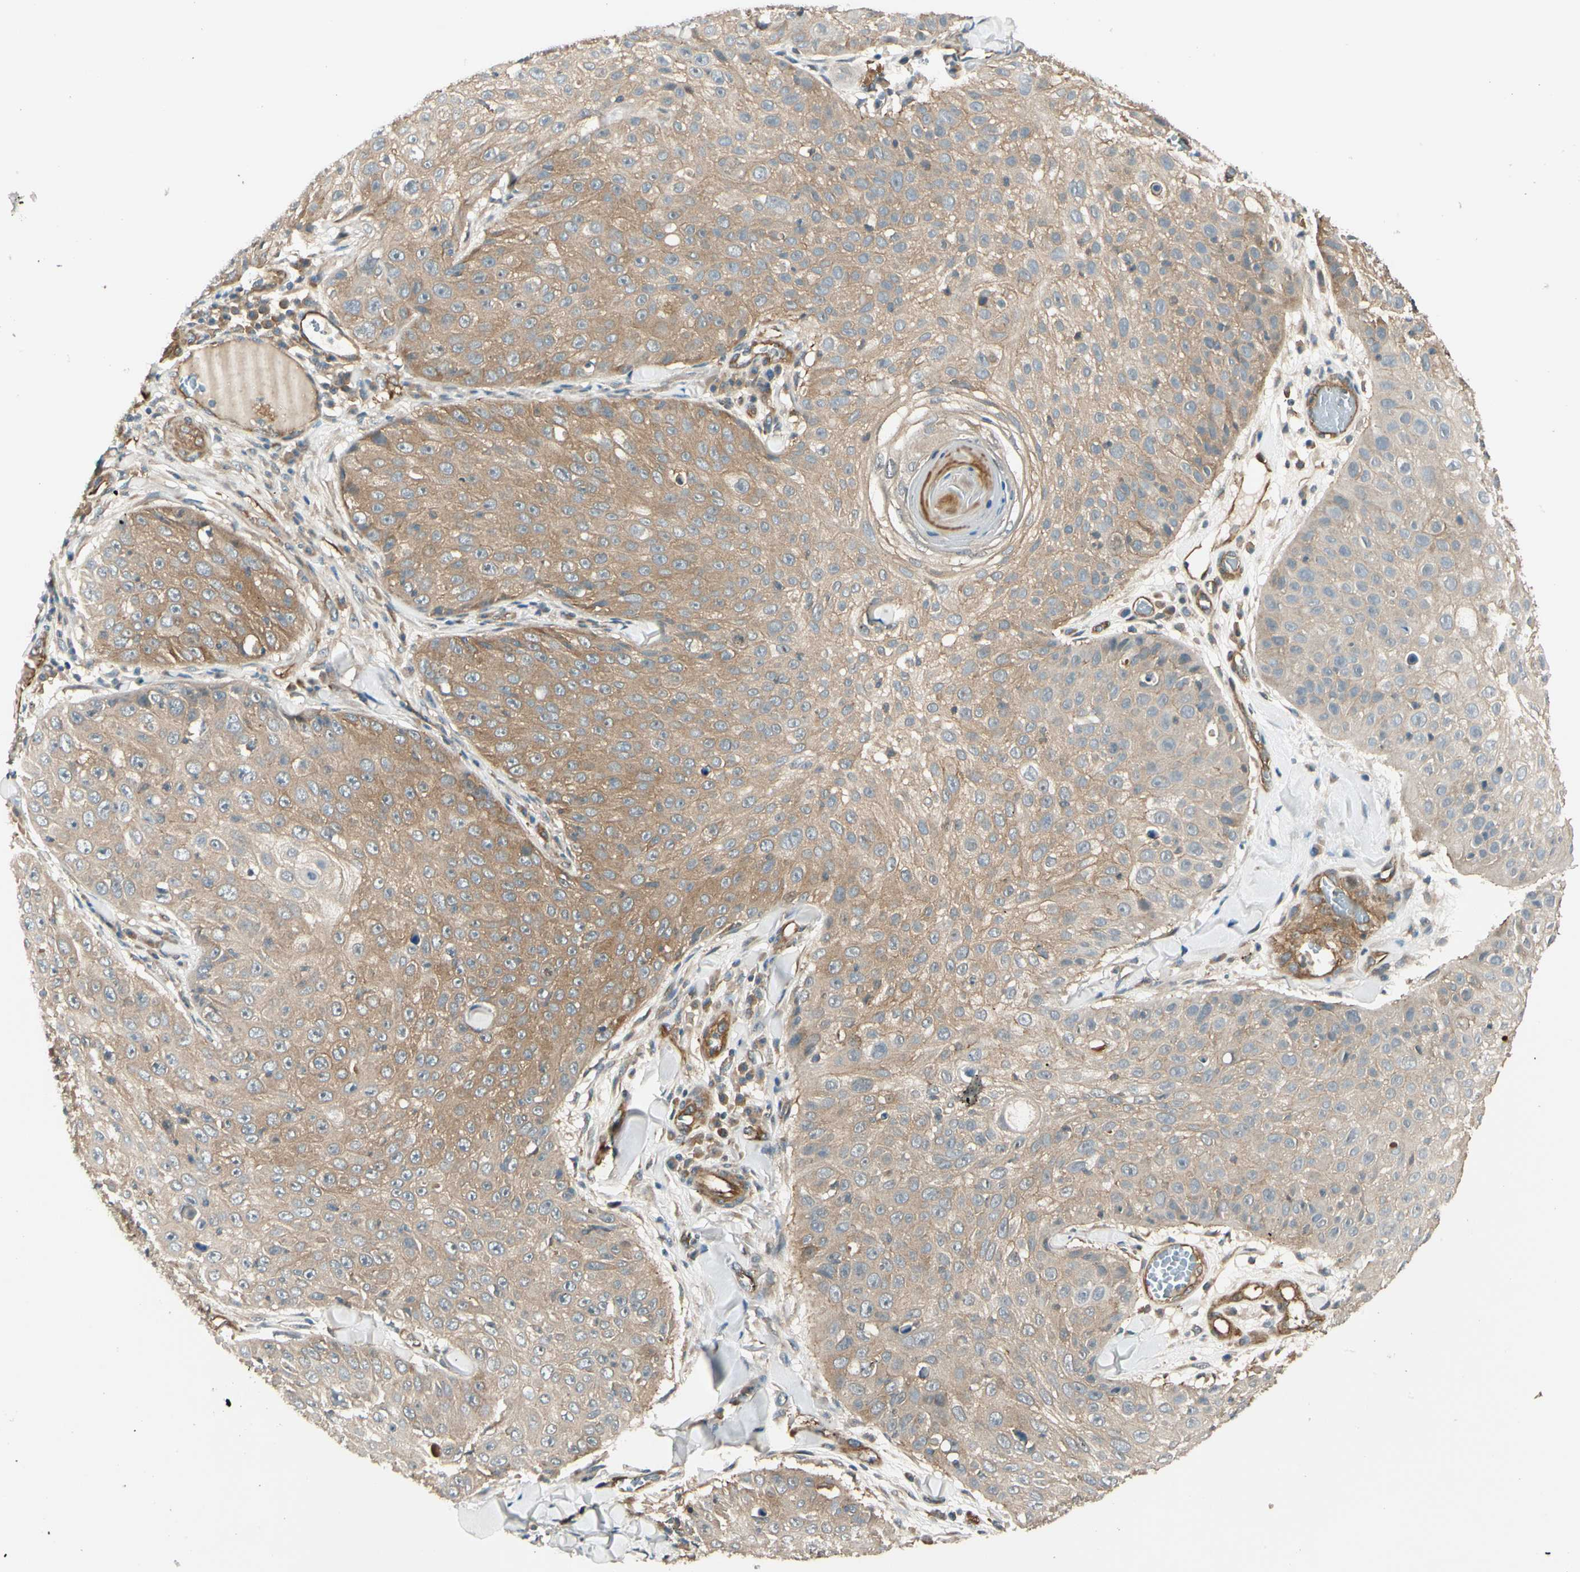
{"staining": {"intensity": "weak", "quantity": ">75%", "location": "cytoplasmic/membranous"}, "tissue": "skin cancer", "cell_type": "Tumor cells", "image_type": "cancer", "snomed": [{"axis": "morphology", "description": "Squamous cell carcinoma, NOS"}, {"axis": "topography", "description": "Skin"}], "caption": "Squamous cell carcinoma (skin) stained with a protein marker reveals weak staining in tumor cells.", "gene": "ROCK2", "patient": {"sex": "male", "age": 86}}